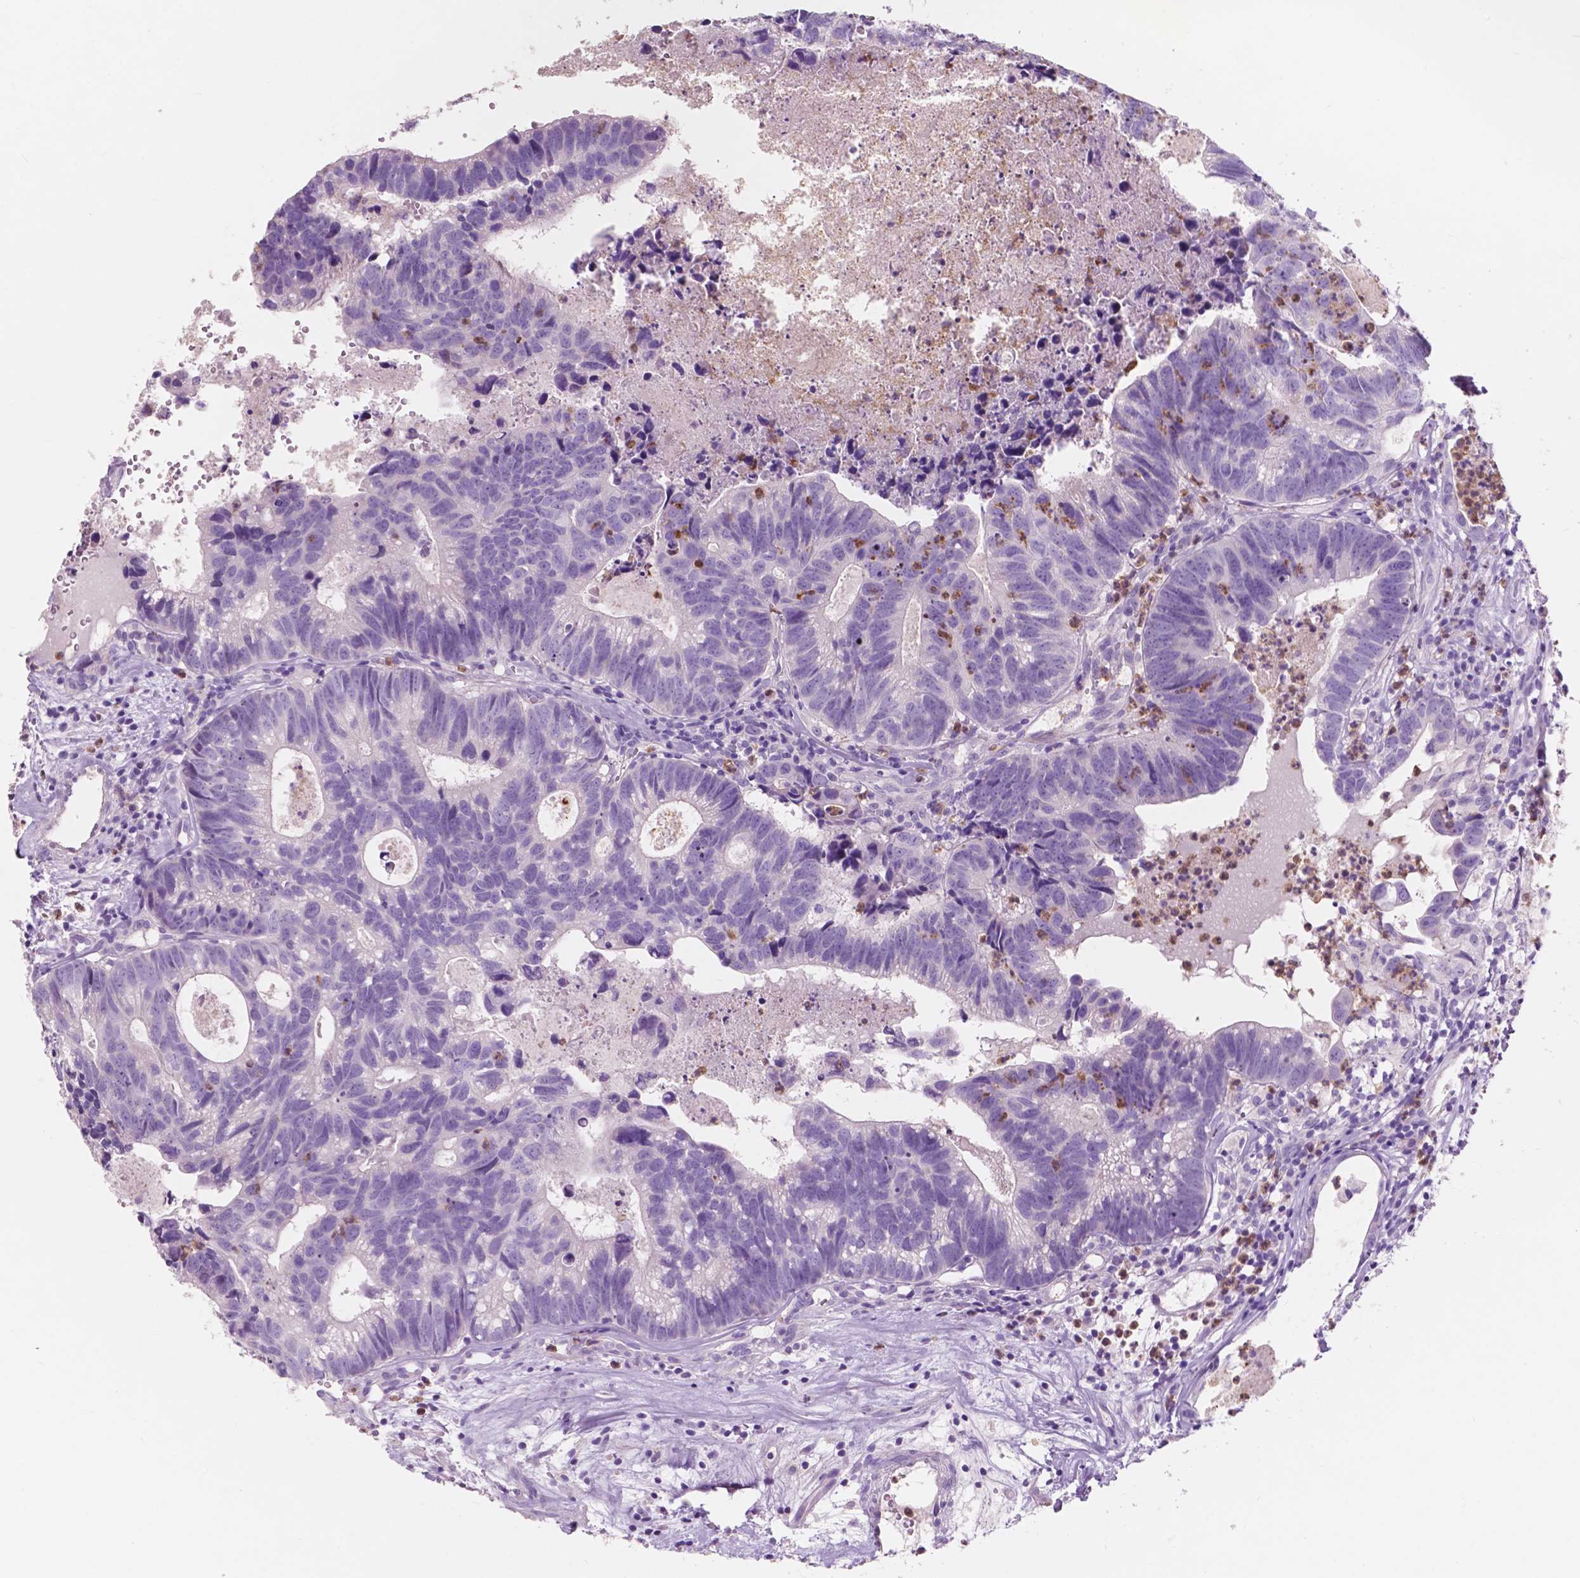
{"staining": {"intensity": "negative", "quantity": "none", "location": "none"}, "tissue": "head and neck cancer", "cell_type": "Tumor cells", "image_type": "cancer", "snomed": [{"axis": "morphology", "description": "Adenocarcinoma, NOS"}, {"axis": "topography", "description": "Head-Neck"}], "caption": "This is a histopathology image of IHC staining of adenocarcinoma (head and neck), which shows no expression in tumor cells. The staining was performed using DAB (3,3'-diaminobenzidine) to visualize the protein expression in brown, while the nuclei were stained in blue with hematoxylin (Magnification: 20x).", "gene": "CUZD1", "patient": {"sex": "male", "age": 62}}